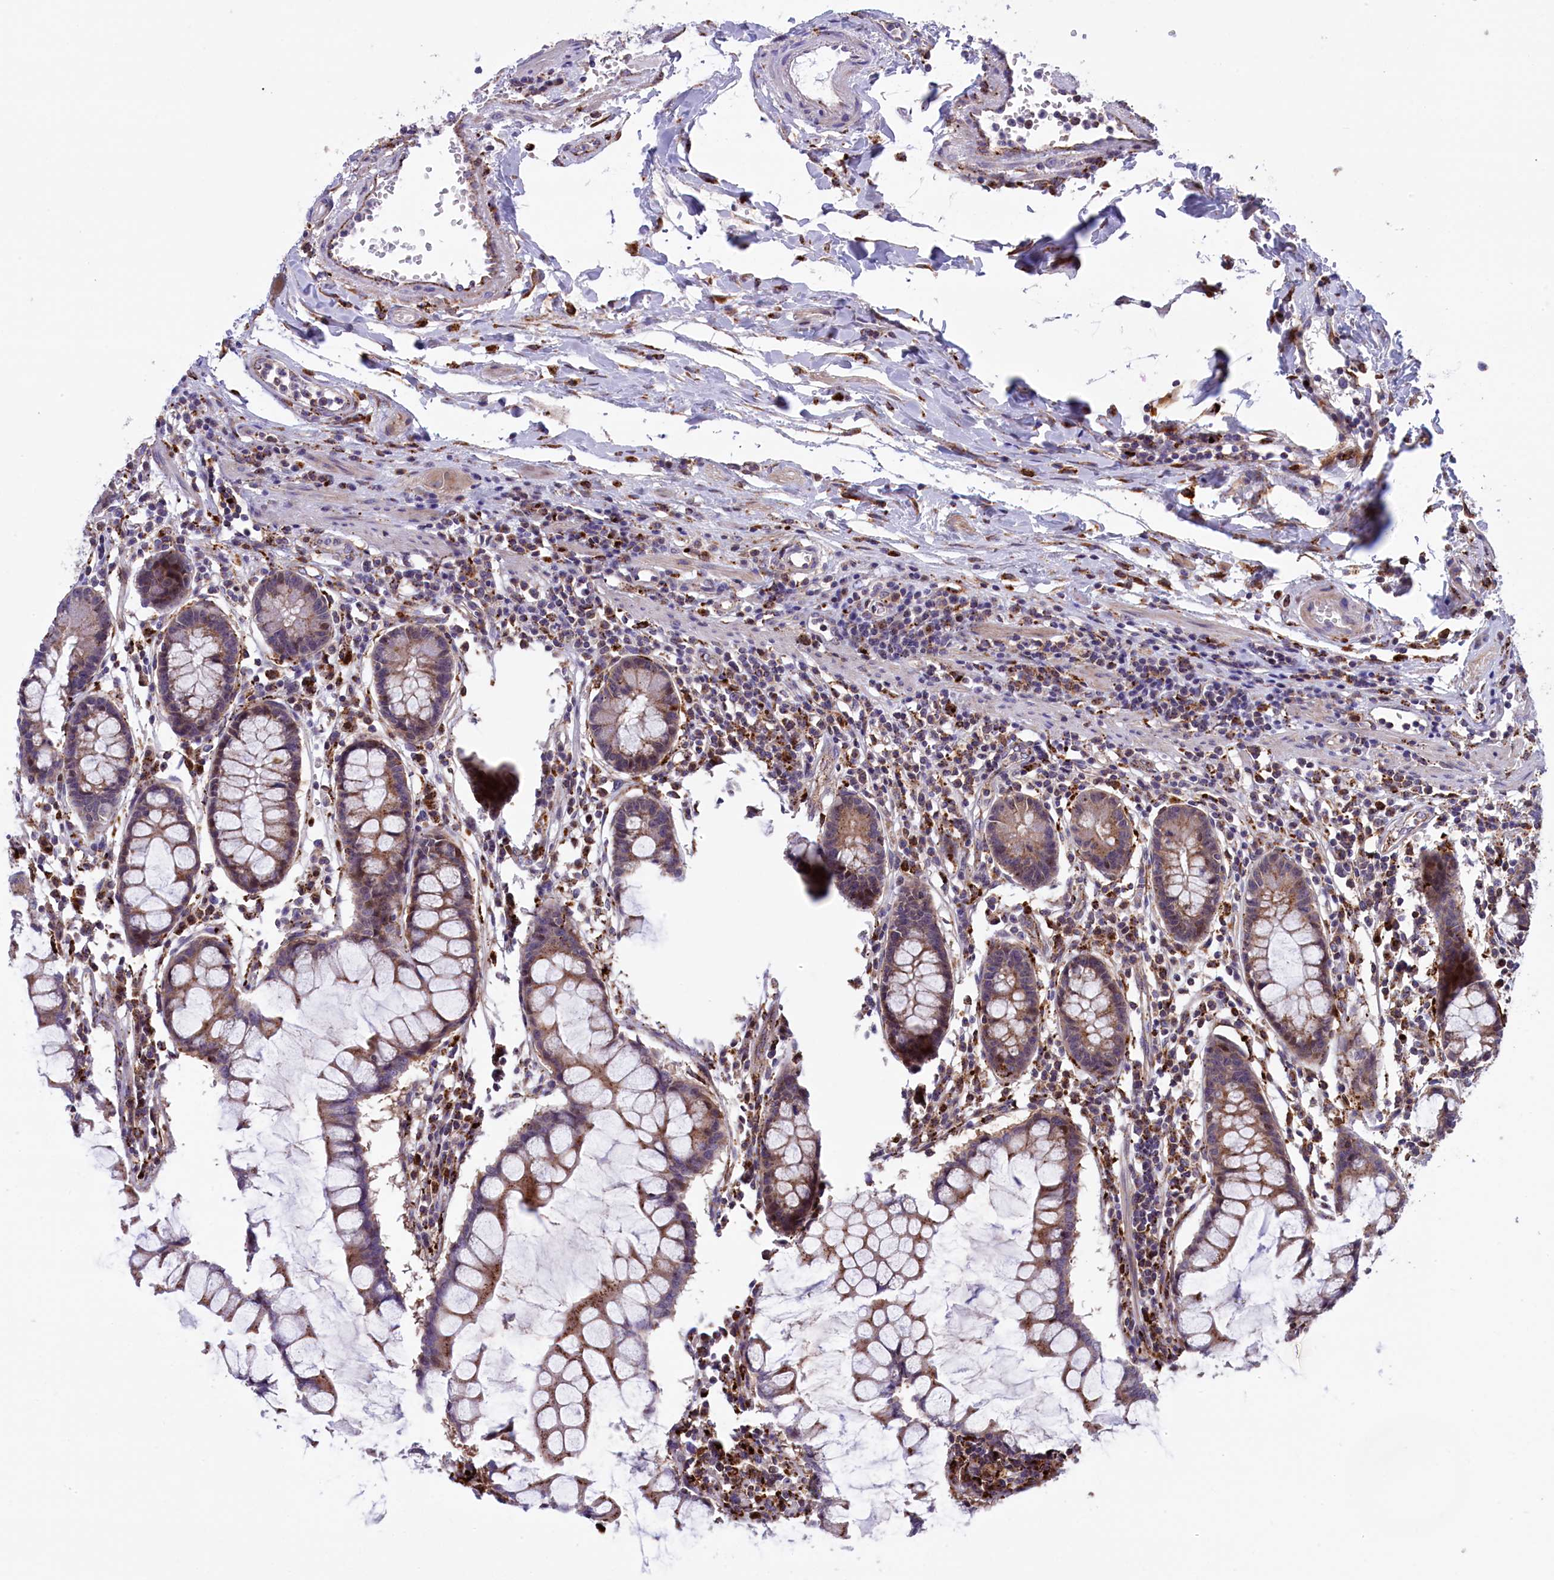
{"staining": {"intensity": "moderate", "quantity": "25%-75%", "location": "cytoplasmic/membranous"}, "tissue": "colon", "cell_type": "Endothelial cells", "image_type": "normal", "snomed": [{"axis": "morphology", "description": "Normal tissue, NOS"}, {"axis": "morphology", "description": "Adenocarcinoma, NOS"}, {"axis": "topography", "description": "Colon"}], "caption": "Brown immunohistochemical staining in unremarkable human colon displays moderate cytoplasmic/membranous staining in about 25%-75% of endothelial cells. The staining was performed using DAB, with brown indicating positive protein expression. Nuclei are stained blue with hematoxylin.", "gene": "MAN2B1", "patient": {"sex": "female", "age": 55}}